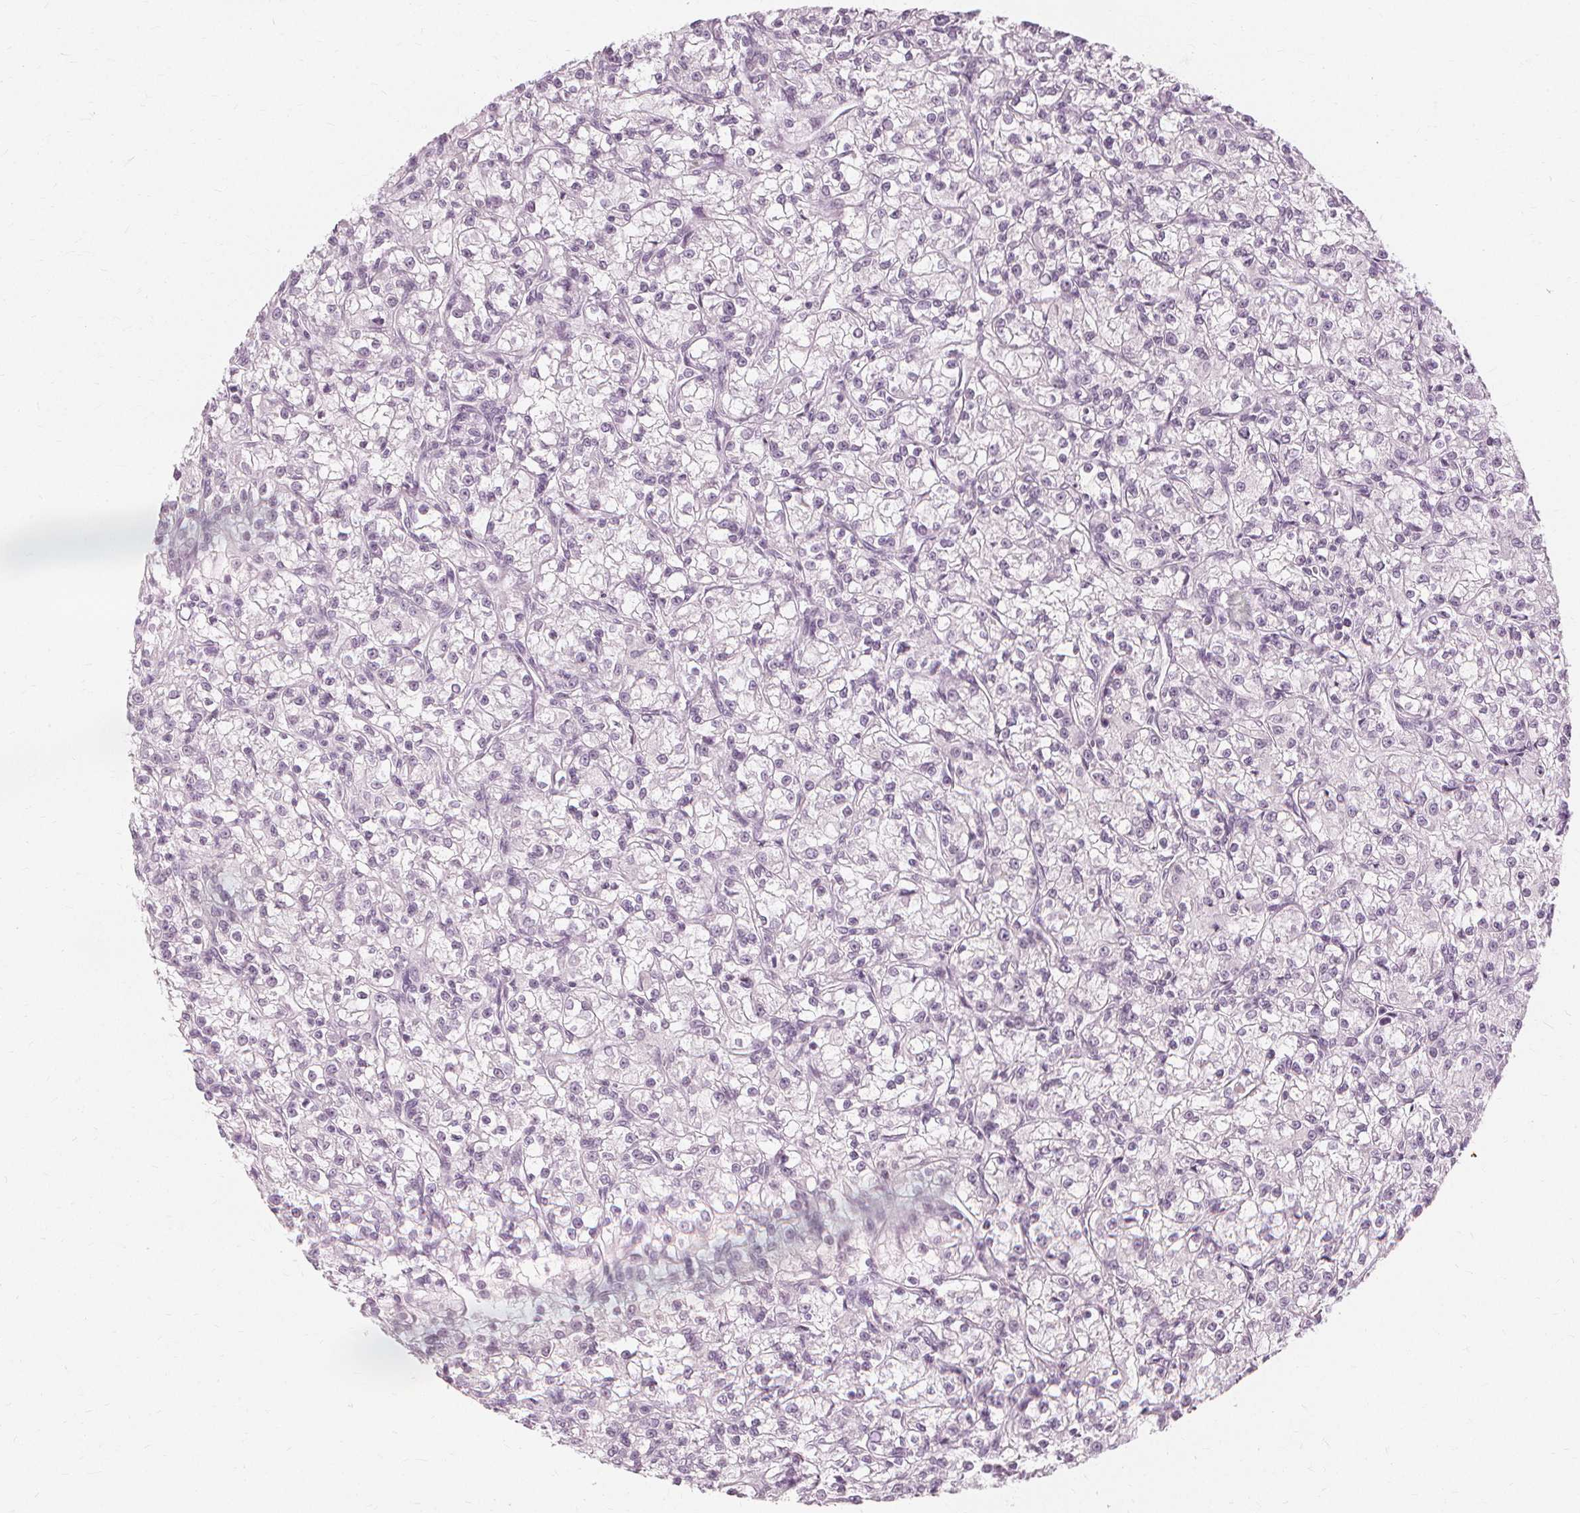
{"staining": {"intensity": "negative", "quantity": "none", "location": "none"}, "tissue": "renal cancer", "cell_type": "Tumor cells", "image_type": "cancer", "snomed": [{"axis": "morphology", "description": "Adenocarcinoma, NOS"}, {"axis": "topography", "description": "Kidney"}], "caption": "Immunohistochemistry photomicrograph of neoplastic tissue: human adenocarcinoma (renal) stained with DAB (3,3'-diaminobenzidine) displays no significant protein positivity in tumor cells.", "gene": "NXPE1", "patient": {"sex": "female", "age": 59}}